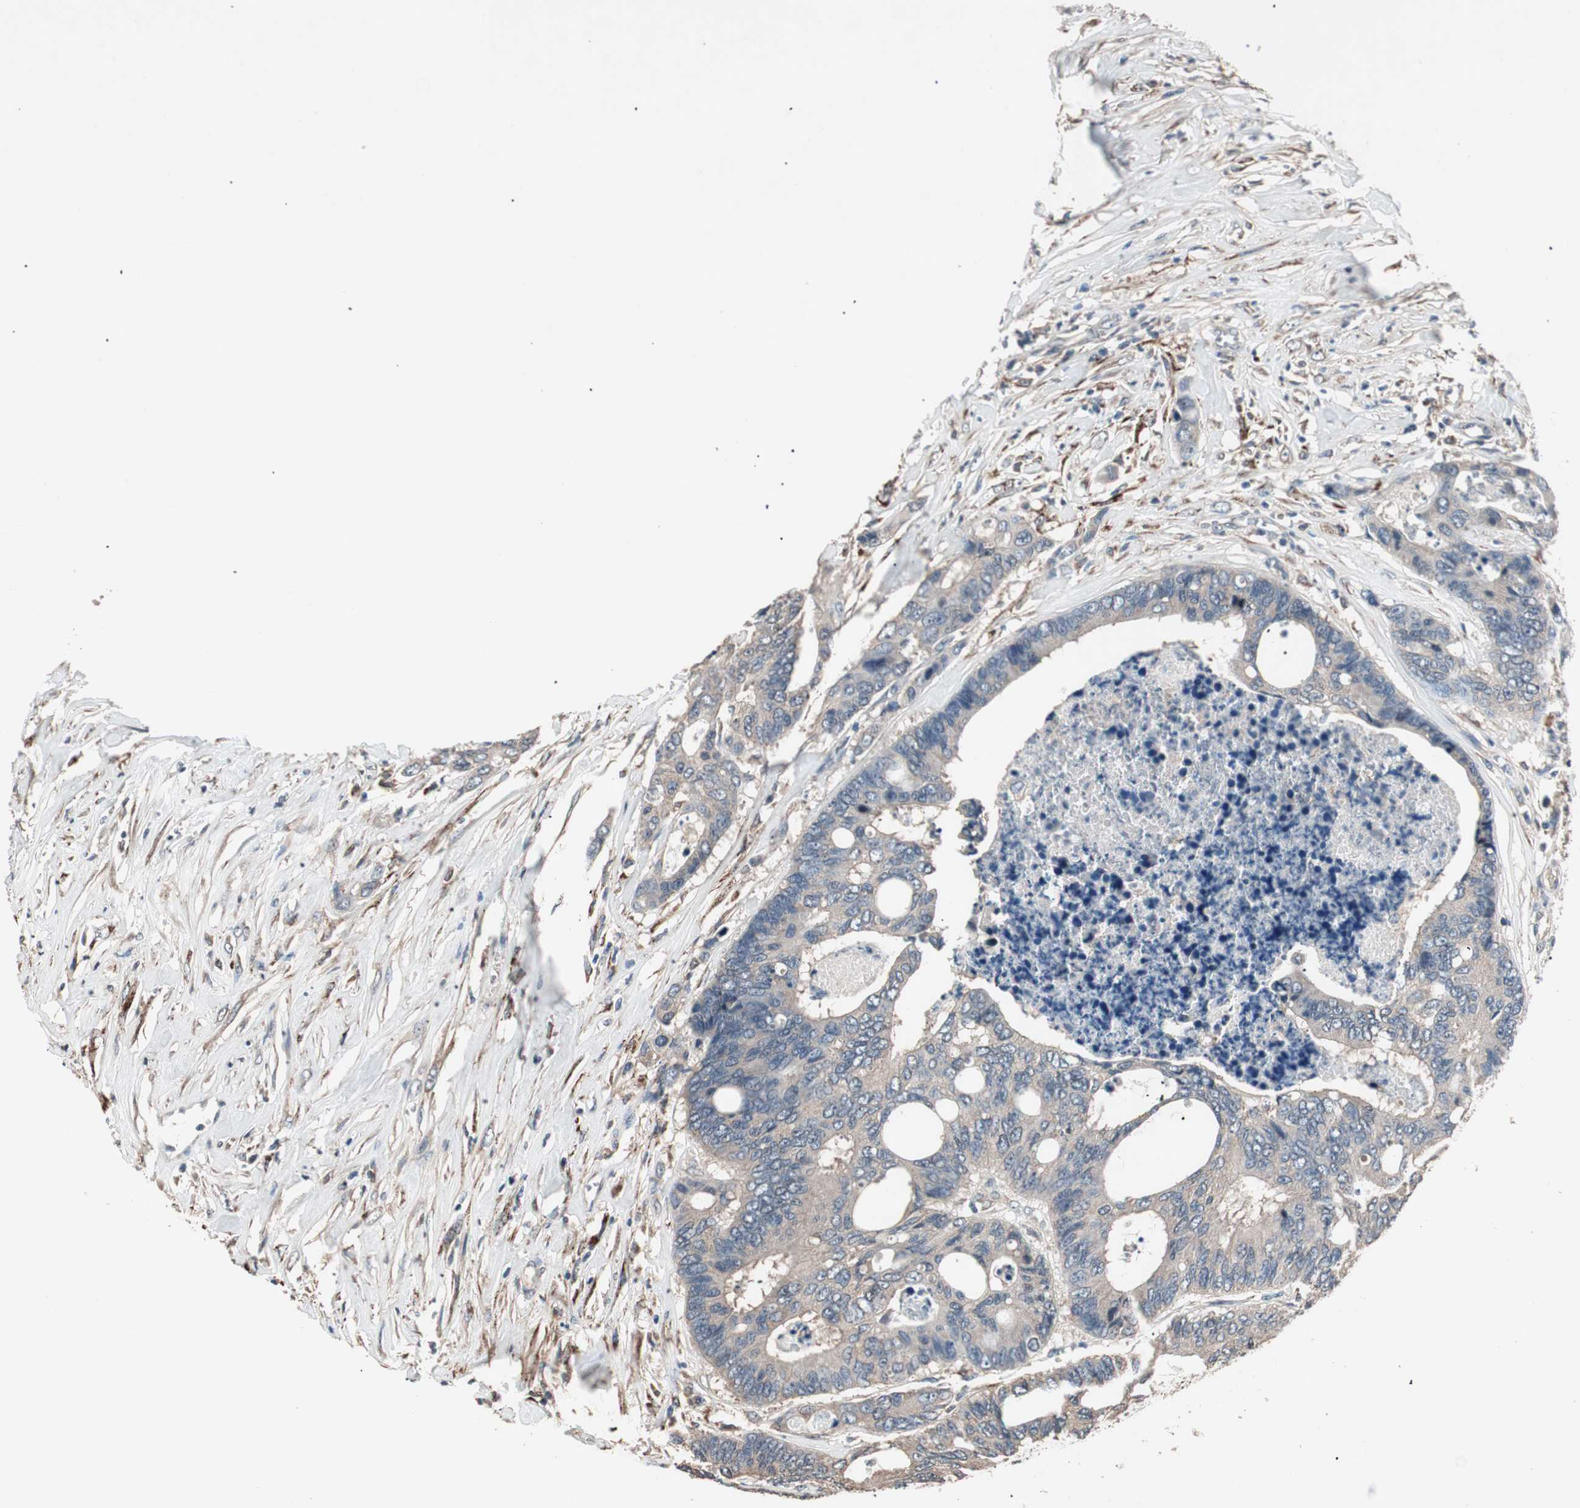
{"staining": {"intensity": "weak", "quantity": ">75%", "location": "cytoplasmic/membranous"}, "tissue": "colorectal cancer", "cell_type": "Tumor cells", "image_type": "cancer", "snomed": [{"axis": "morphology", "description": "Adenocarcinoma, NOS"}, {"axis": "topography", "description": "Rectum"}], "caption": "This is a micrograph of IHC staining of colorectal cancer (adenocarcinoma), which shows weak staining in the cytoplasmic/membranous of tumor cells.", "gene": "NFRKB", "patient": {"sex": "male", "age": 55}}